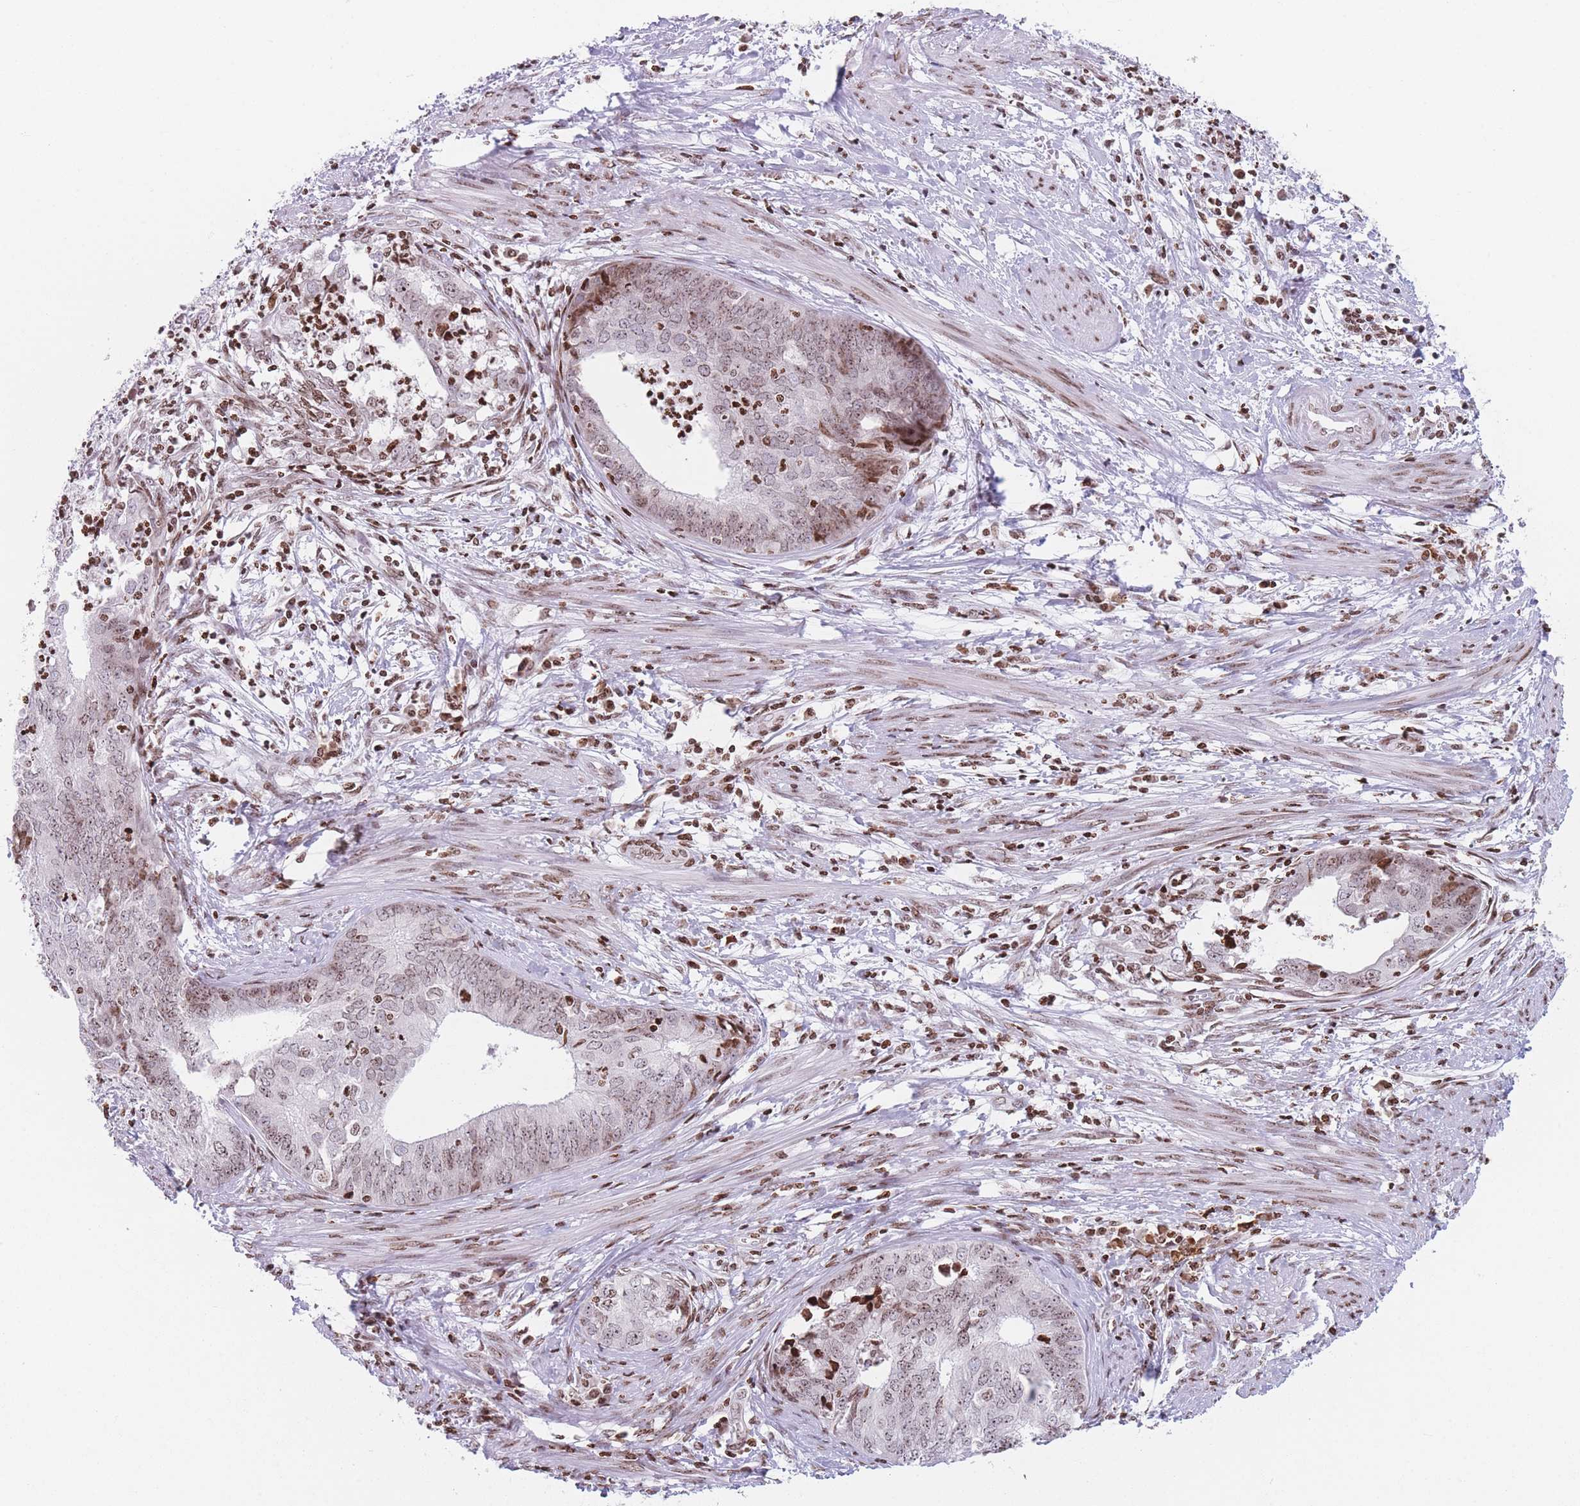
{"staining": {"intensity": "weak", "quantity": ">75%", "location": "nuclear"}, "tissue": "endometrial cancer", "cell_type": "Tumor cells", "image_type": "cancer", "snomed": [{"axis": "morphology", "description": "Adenocarcinoma, NOS"}, {"axis": "topography", "description": "Endometrium"}], "caption": "Protein positivity by immunohistochemistry (IHC) displays weak nuclear positivity in approximately >75% of tumor cells in endometrial cancer (adenocarcinoma).", "gene": "AK9", "patient": {"sex": "female", "age": 68}}